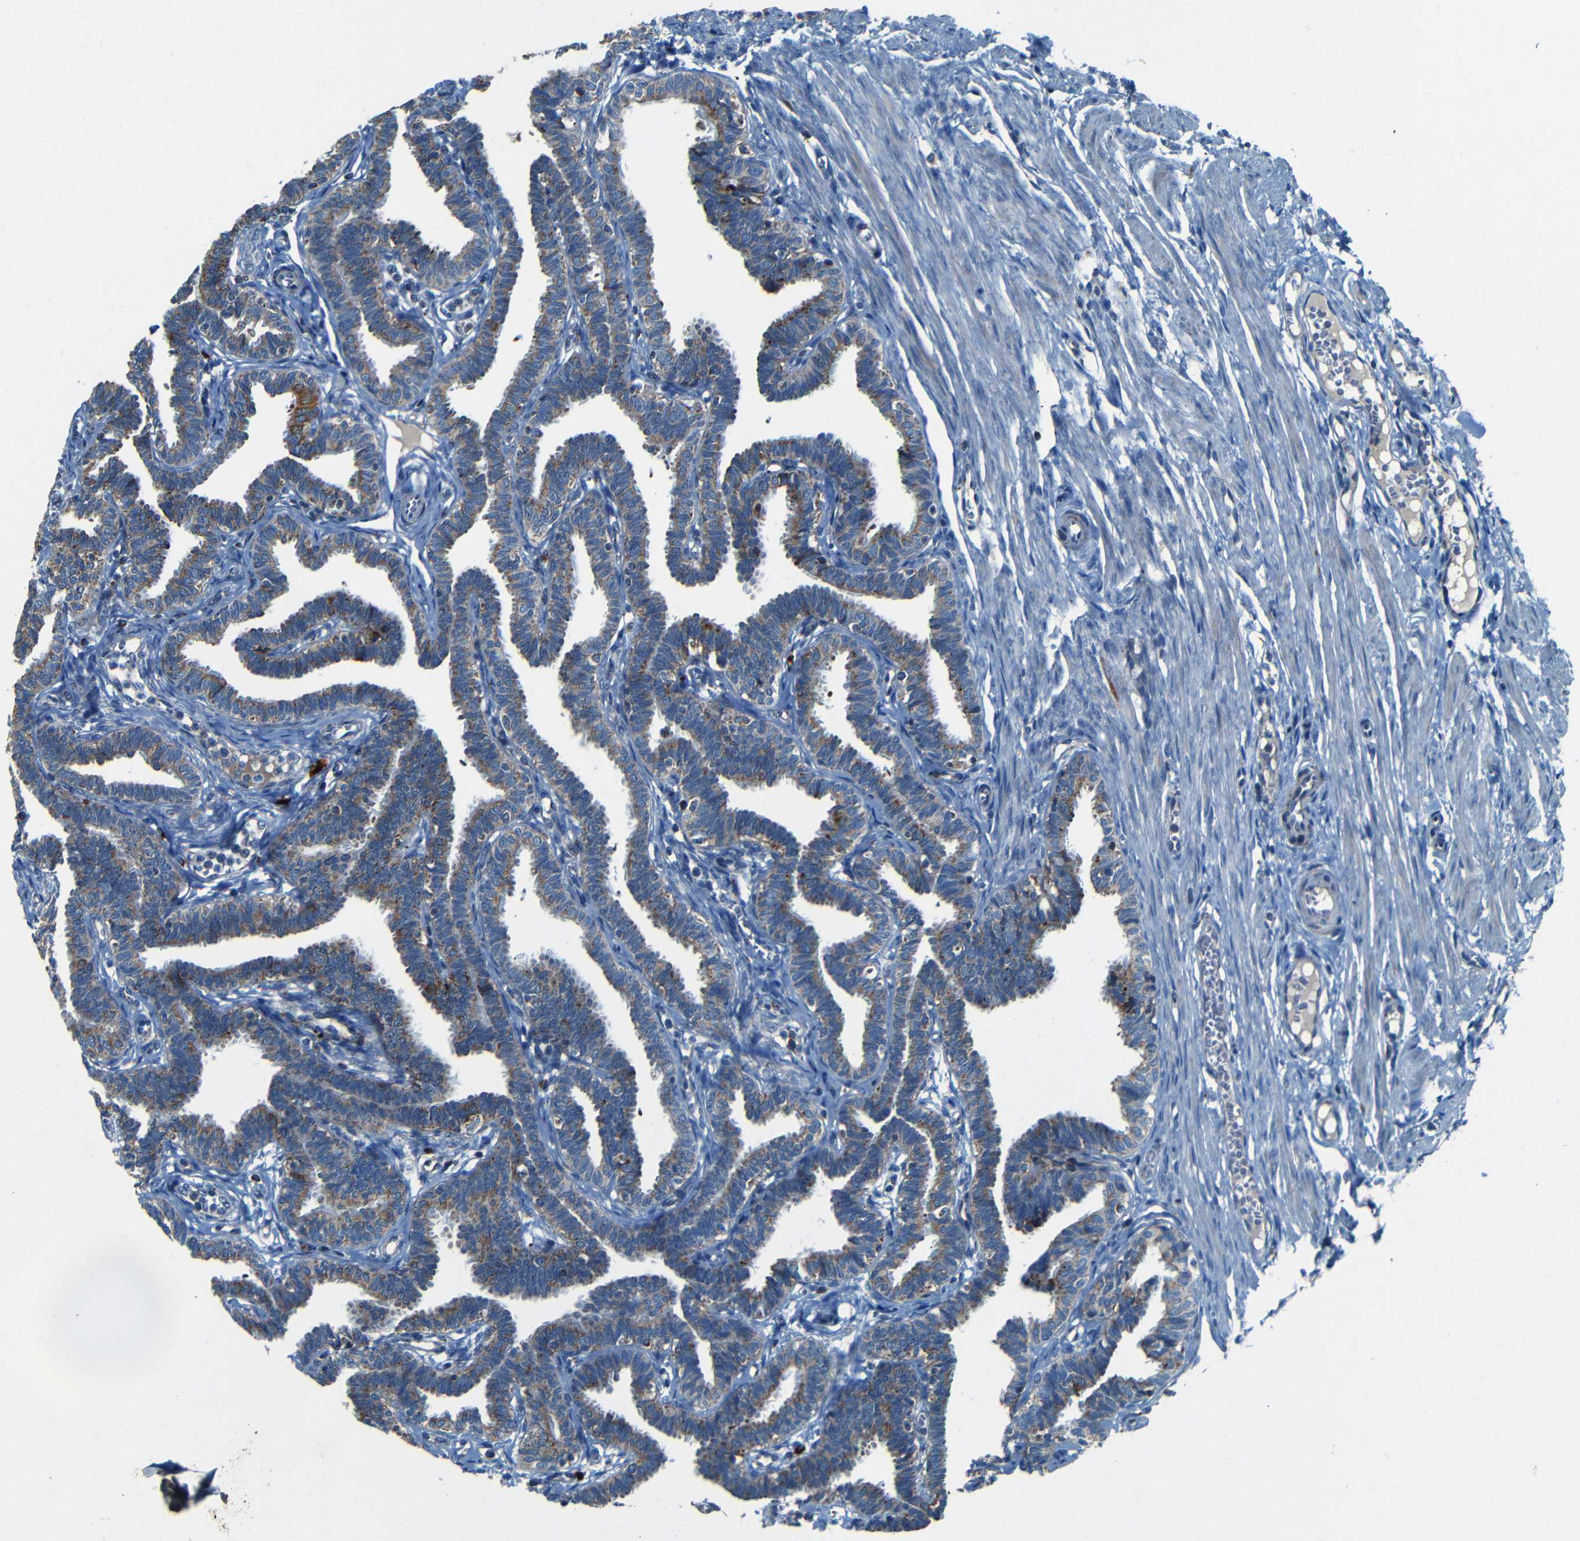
{"staining": {"intensity": "moderate", "quantity": ">75%", "location": "cytoplasmic/membranous"}, "tissue": "fallopian tube", "cell_type": "Glandular cells", "image_type": "normal", "snomed": [{"axis": "morphology", "description": "Normal tissue, NOS"}, {"axis": "topography", "description": "Fallopian tube"}, {"axis": "topography", "description": "Ovary"}], "caption": "Immunohistochemical staining of normal human fallopian tube shows medium levels of moderate cytoplasmic/membranous expression in approximately >75% of glandular cells. (DAB IHC, brown staining for protein, blue staining for nuclei).", "gene": "WSCD2", "patient": {"sex": "female", "age": 23}}